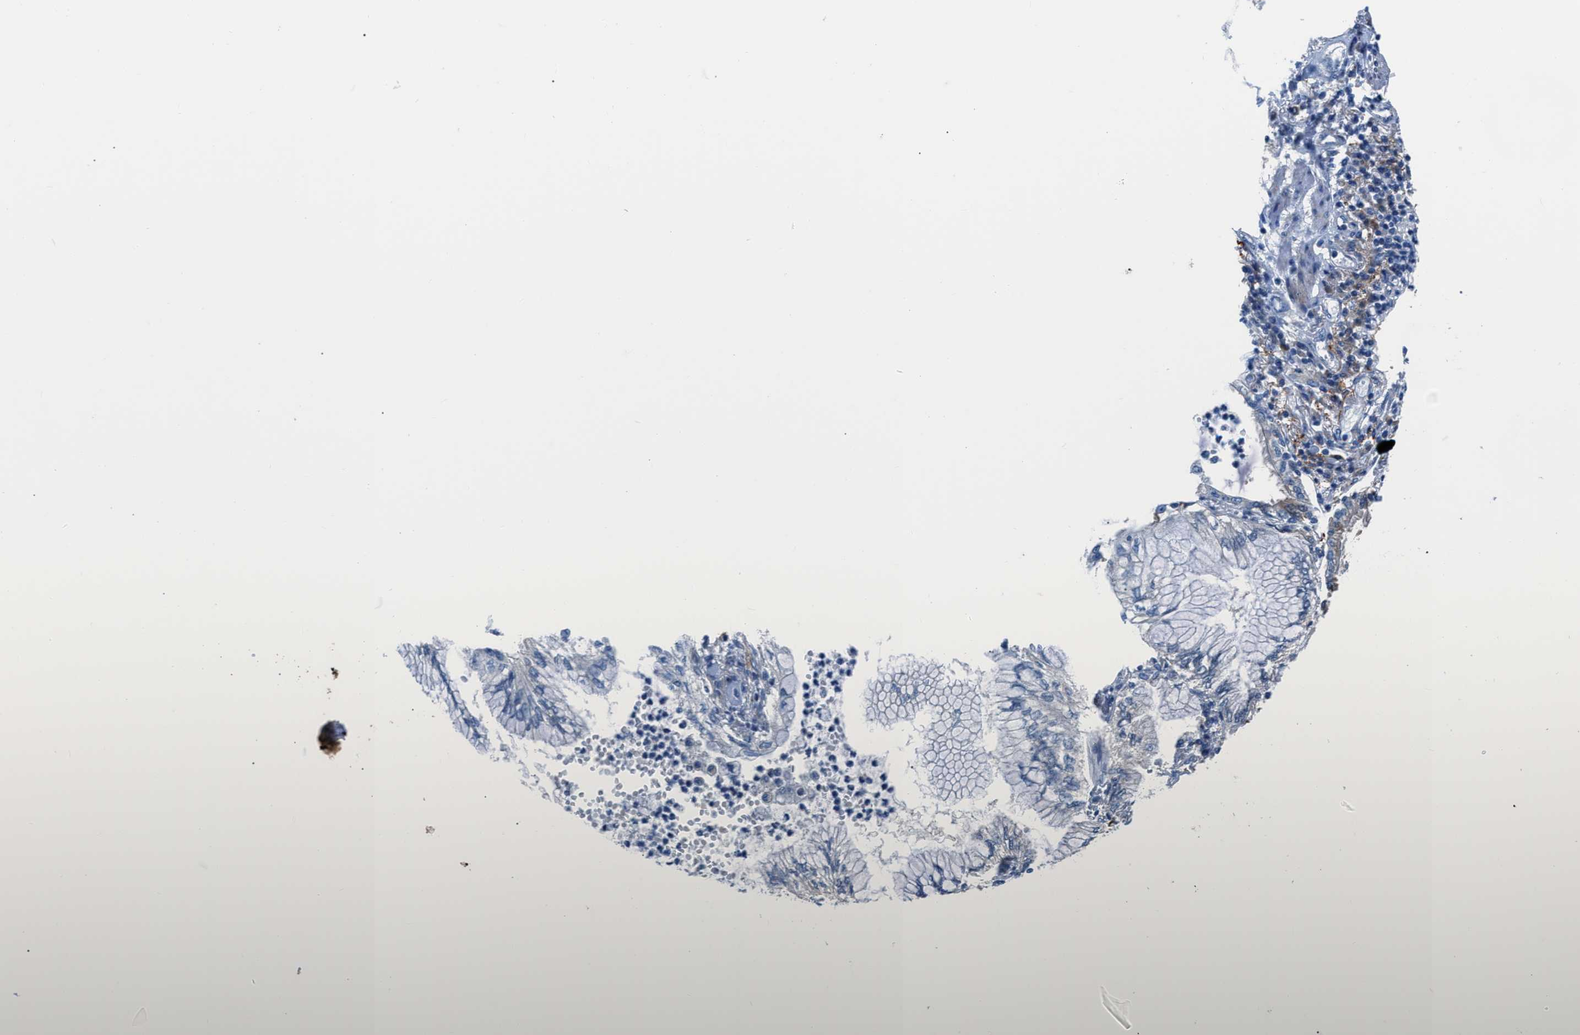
{"staining": {"intensity": "negative", "quantity": "none", "location": "none"}, "tissue": "lung cancer", "cell_type": "Tumor cells", "image_type": "cancer", "snomed": [{"axis": "morphology", "description": "Normal tissue, NOS"}, {"axis": "morphology", "description": "Adenocarcinoma, NOS"}, {"axis": "topography", "description": "Bronchus"}, {"axis": "topography", "description": "Lung"}], "caption": "This photomicrograph is of lung adenocarcinoma stained with immunohistochemistry (IHC) to label a protein in brown with the nuclei are counter-stained blue. There is no expression in tumor cells.", "gene": "UAP1", "patient": {"sex": "female", "age": 70}}